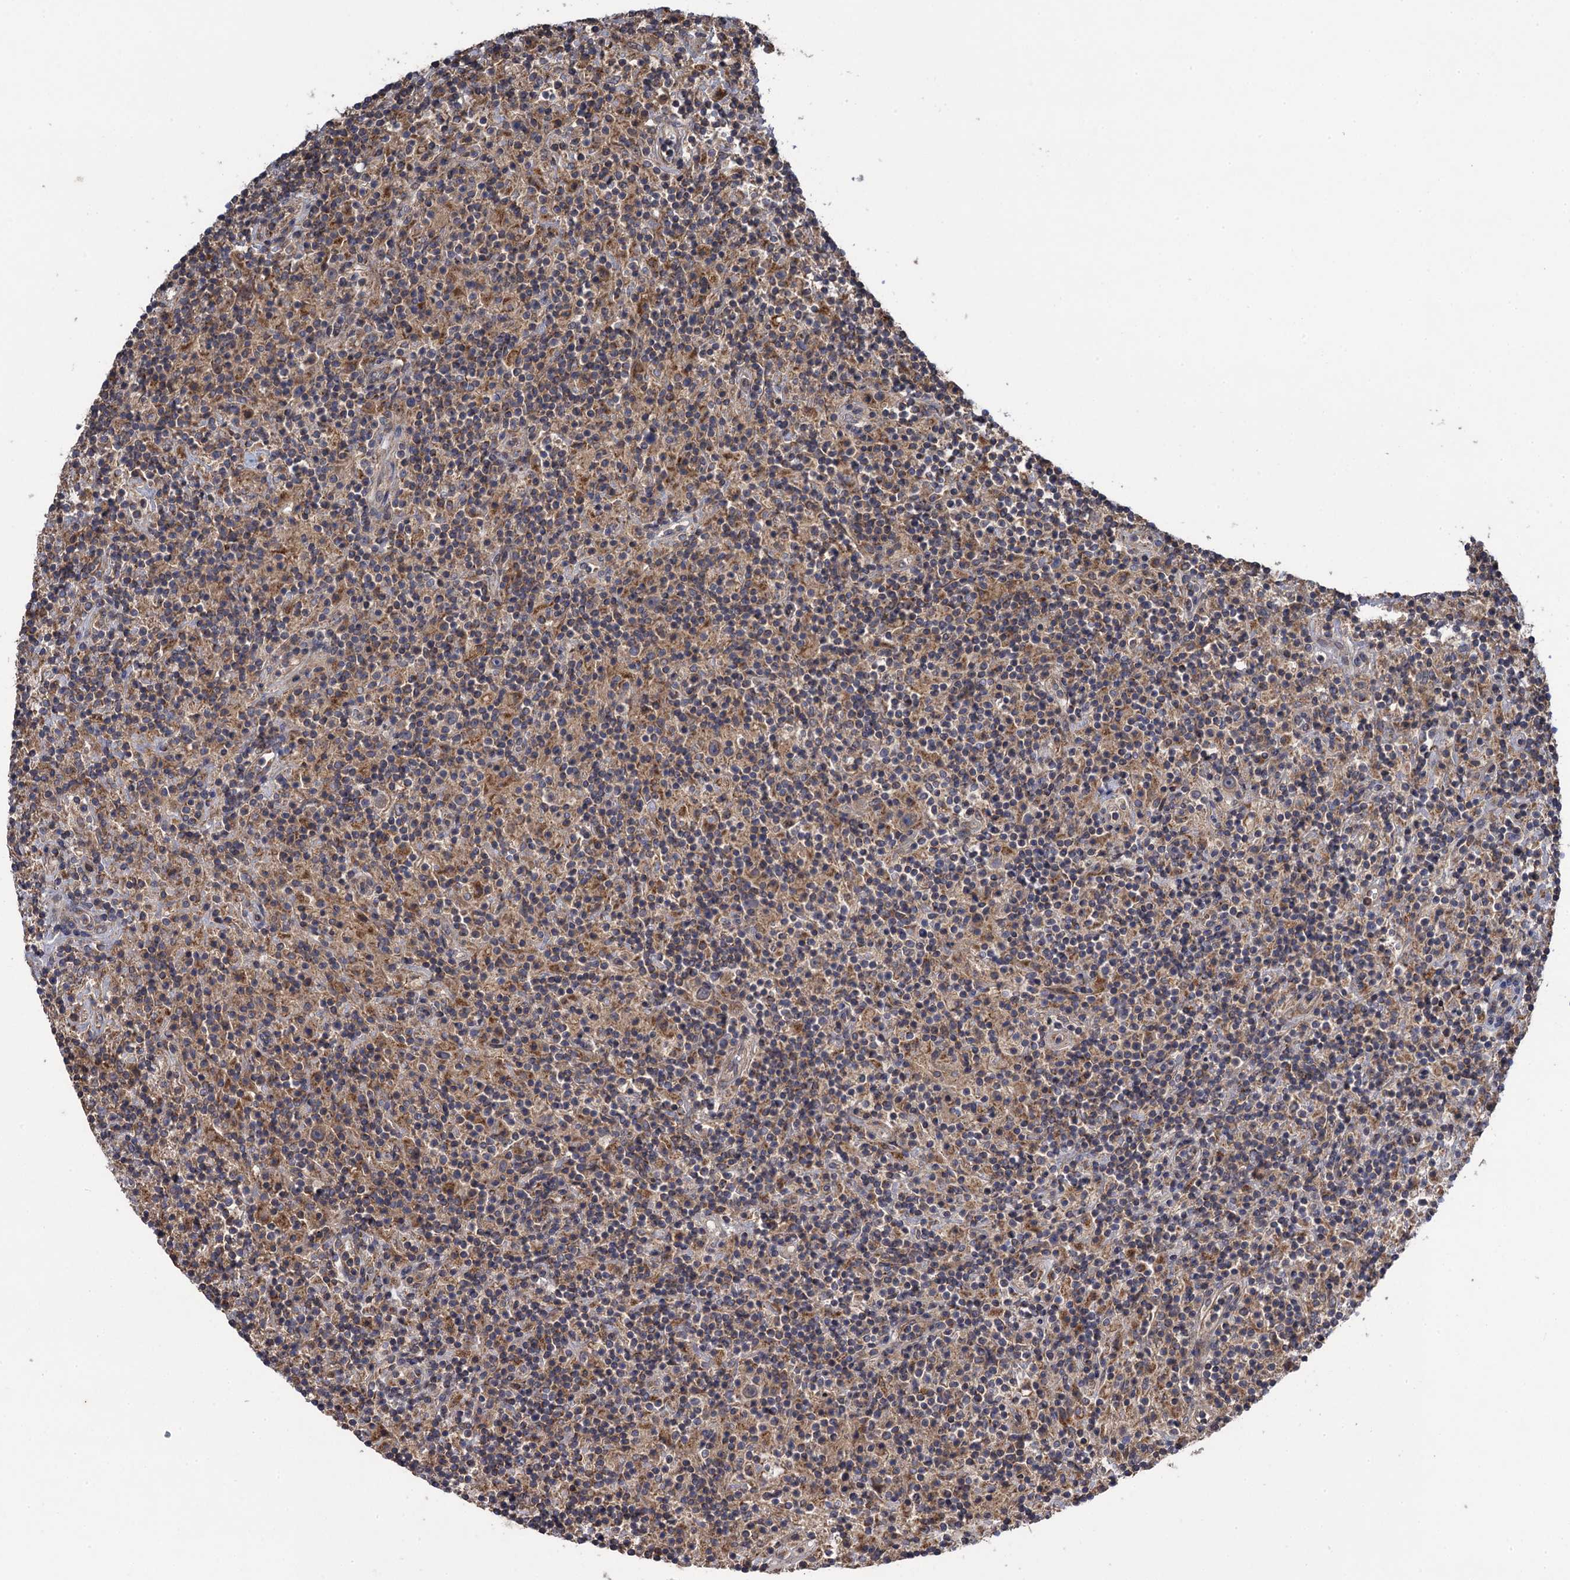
{"staining": {"intensity": "weak", "quantity": "<25%", "location": "cytoplasmic/membranous"}, "tissue": "lymphoma", "cell_type": "Tumor cells", "image_type": "cancer", "snomed": [{"axis": "morphology", "description": "Hodgkin's disease, NOS"}, {"axis": "topography", "description": "Lymph node"}], "caption": "Immunohistochemistry micrograph of neoplastic tissue: human lymphoma stained with DAB demonstrates no significant protein staining in tumor cells.", "gene": "WDR88", "patient": {"sex": "male", "age": 70}}